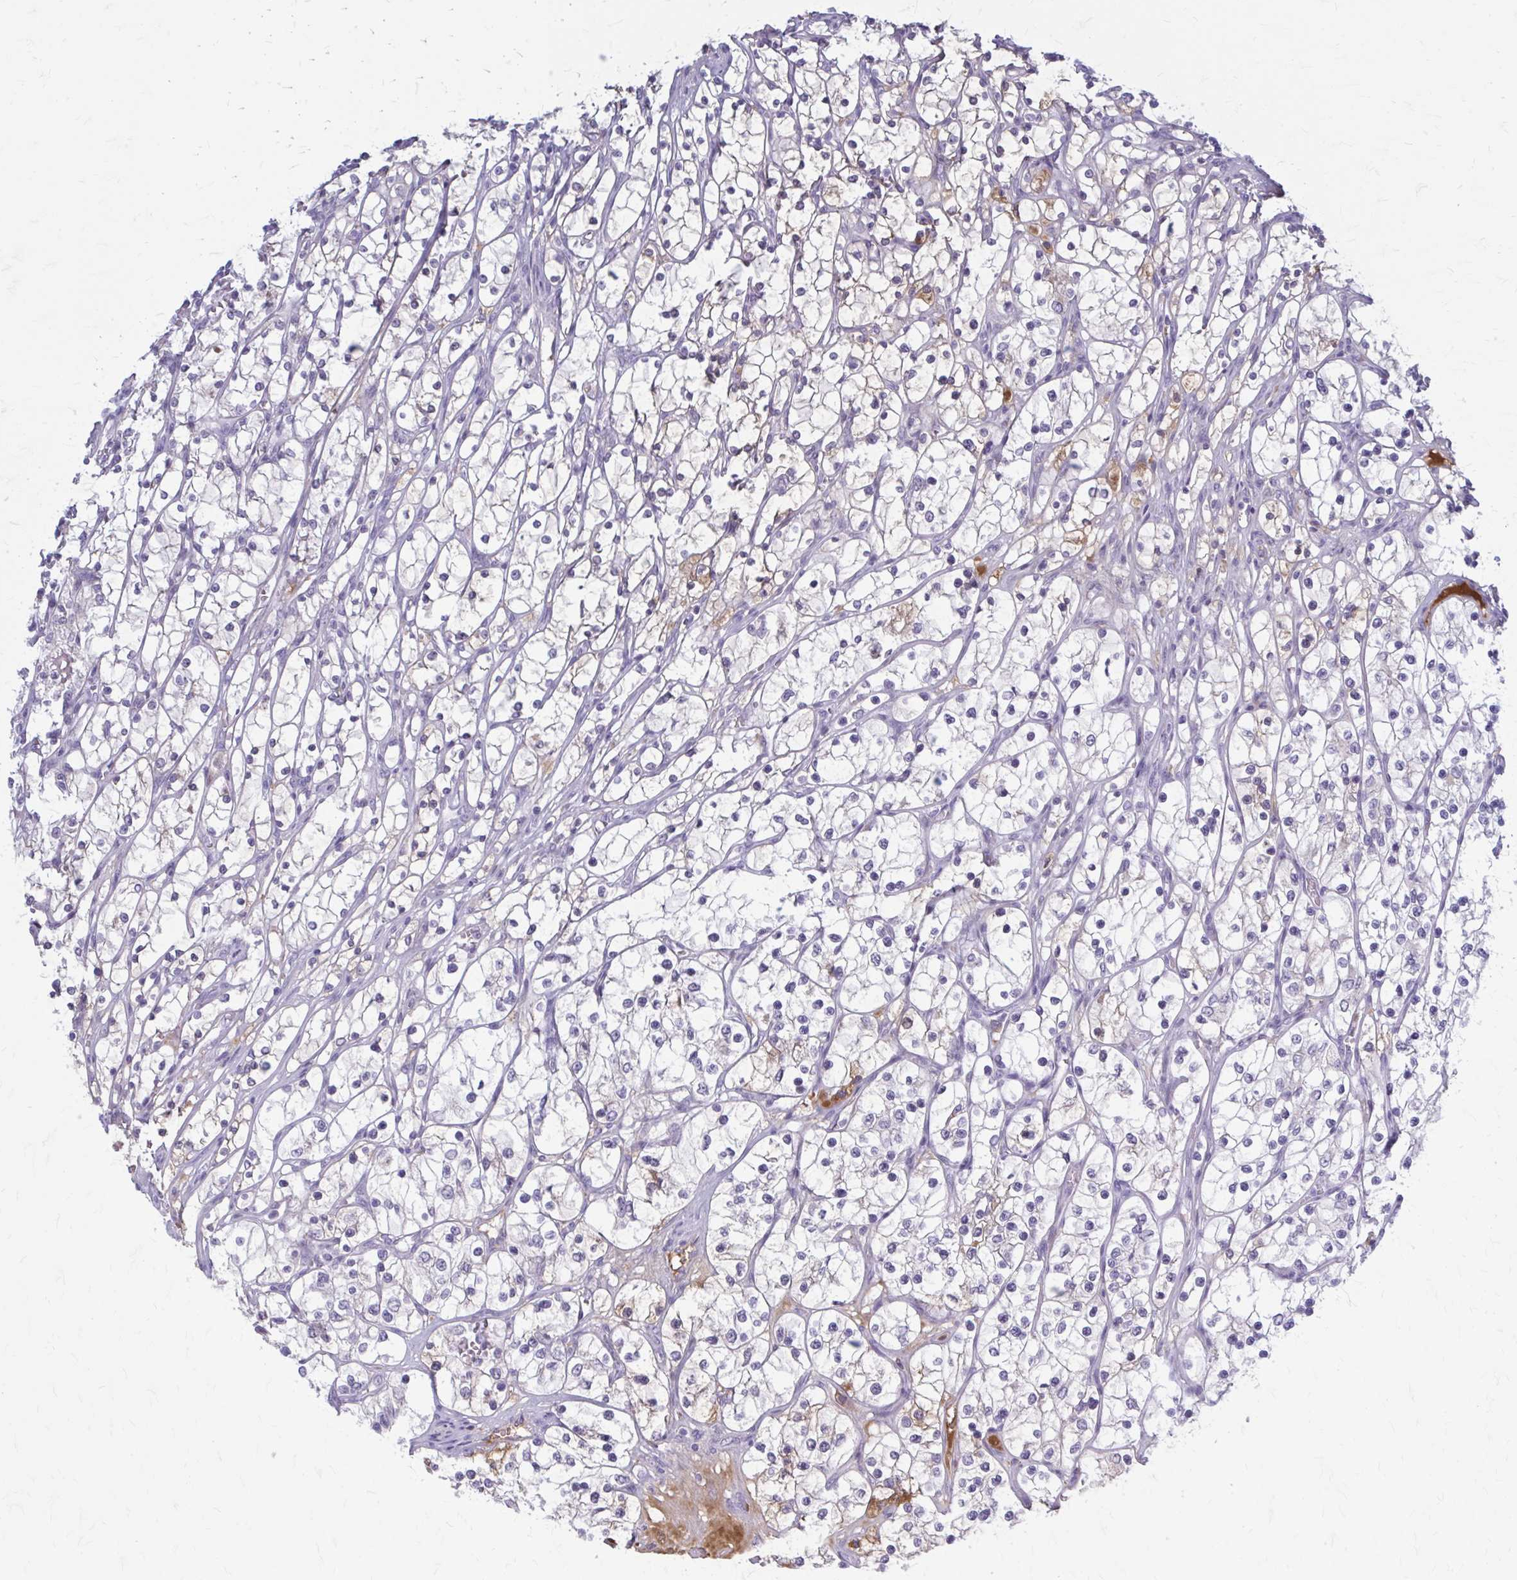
{"staining": {"intensity": "negative", "quantity": "none", "location": "none"}, "tissue": "renal cancer", "cell_type": "Tumor cells", "image_type": "cancer", "snomed": [{"axis": "morphology", "description": "Adenocarcinoma, NOS"}, {"axis": "topography", "description": "Kidney"}], "caption": "IHC image of human renal cancer stained for a protein (brown), which displays no positivity in tumor cells.", "gene": "SERPIND1", "patient": {"sex": "female", "age": 69}}